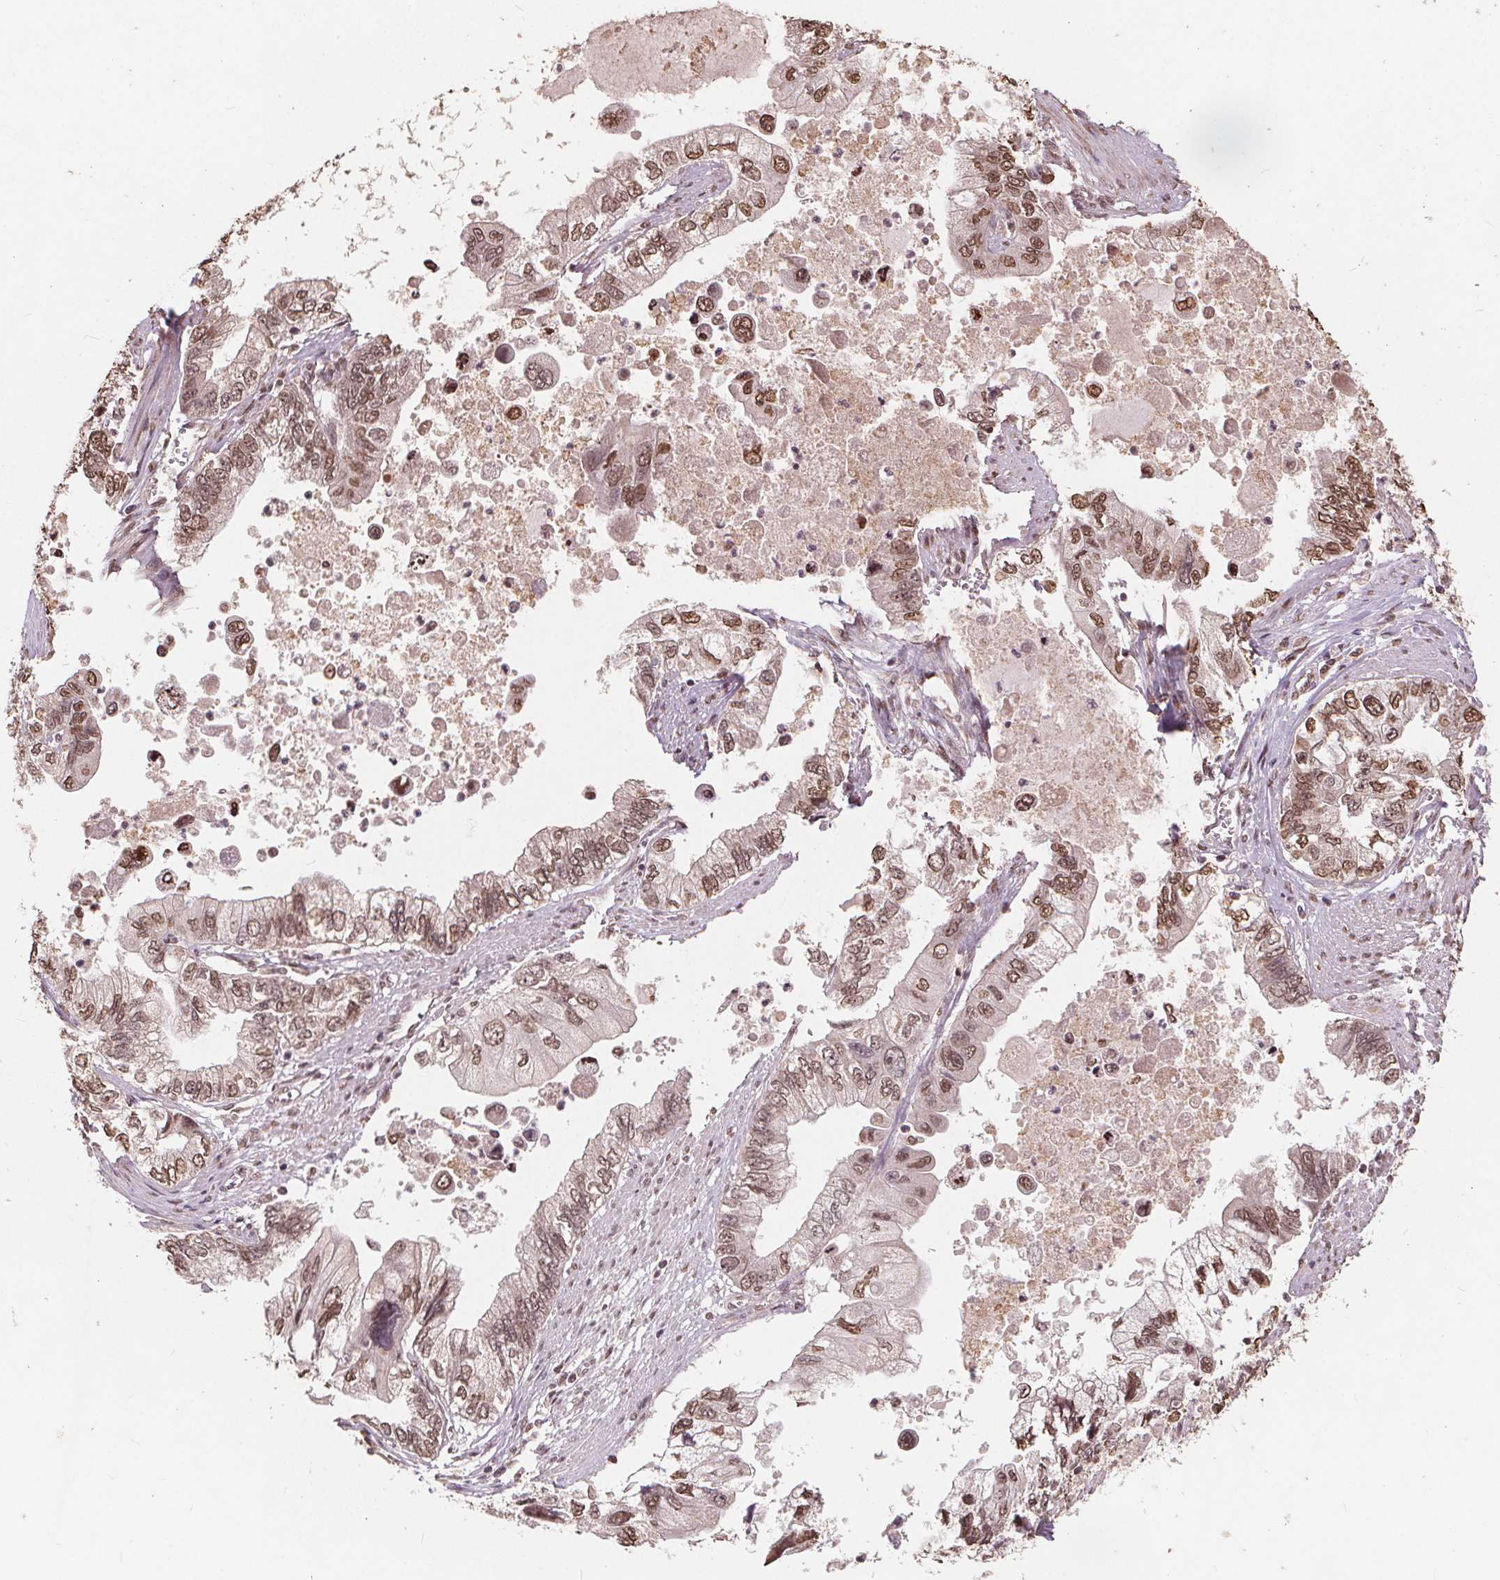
{"staining": {"intensity": "moderate", "quantity": ">75%", "location": "nuclear"}, "tissue": "stomach cancer", "cell_type": "Tumor cells", "image_type": "cancer", "snomed": [{"axis": "morphology", "description": "Adenocarcinoma, NOS"}, {"axis": "topography", "description": "Pancreas"}, {"axis": "topography", "description": "Stomach, upper"}], "caption": "Stomach adenocarcinoma was stained to show a protein in brown. There is medium levels of moderate nuclear expression in approximately >75% of tumor cells.", "gene": "HIF1AN", "patient": {"sex": "male", "age": 77}}